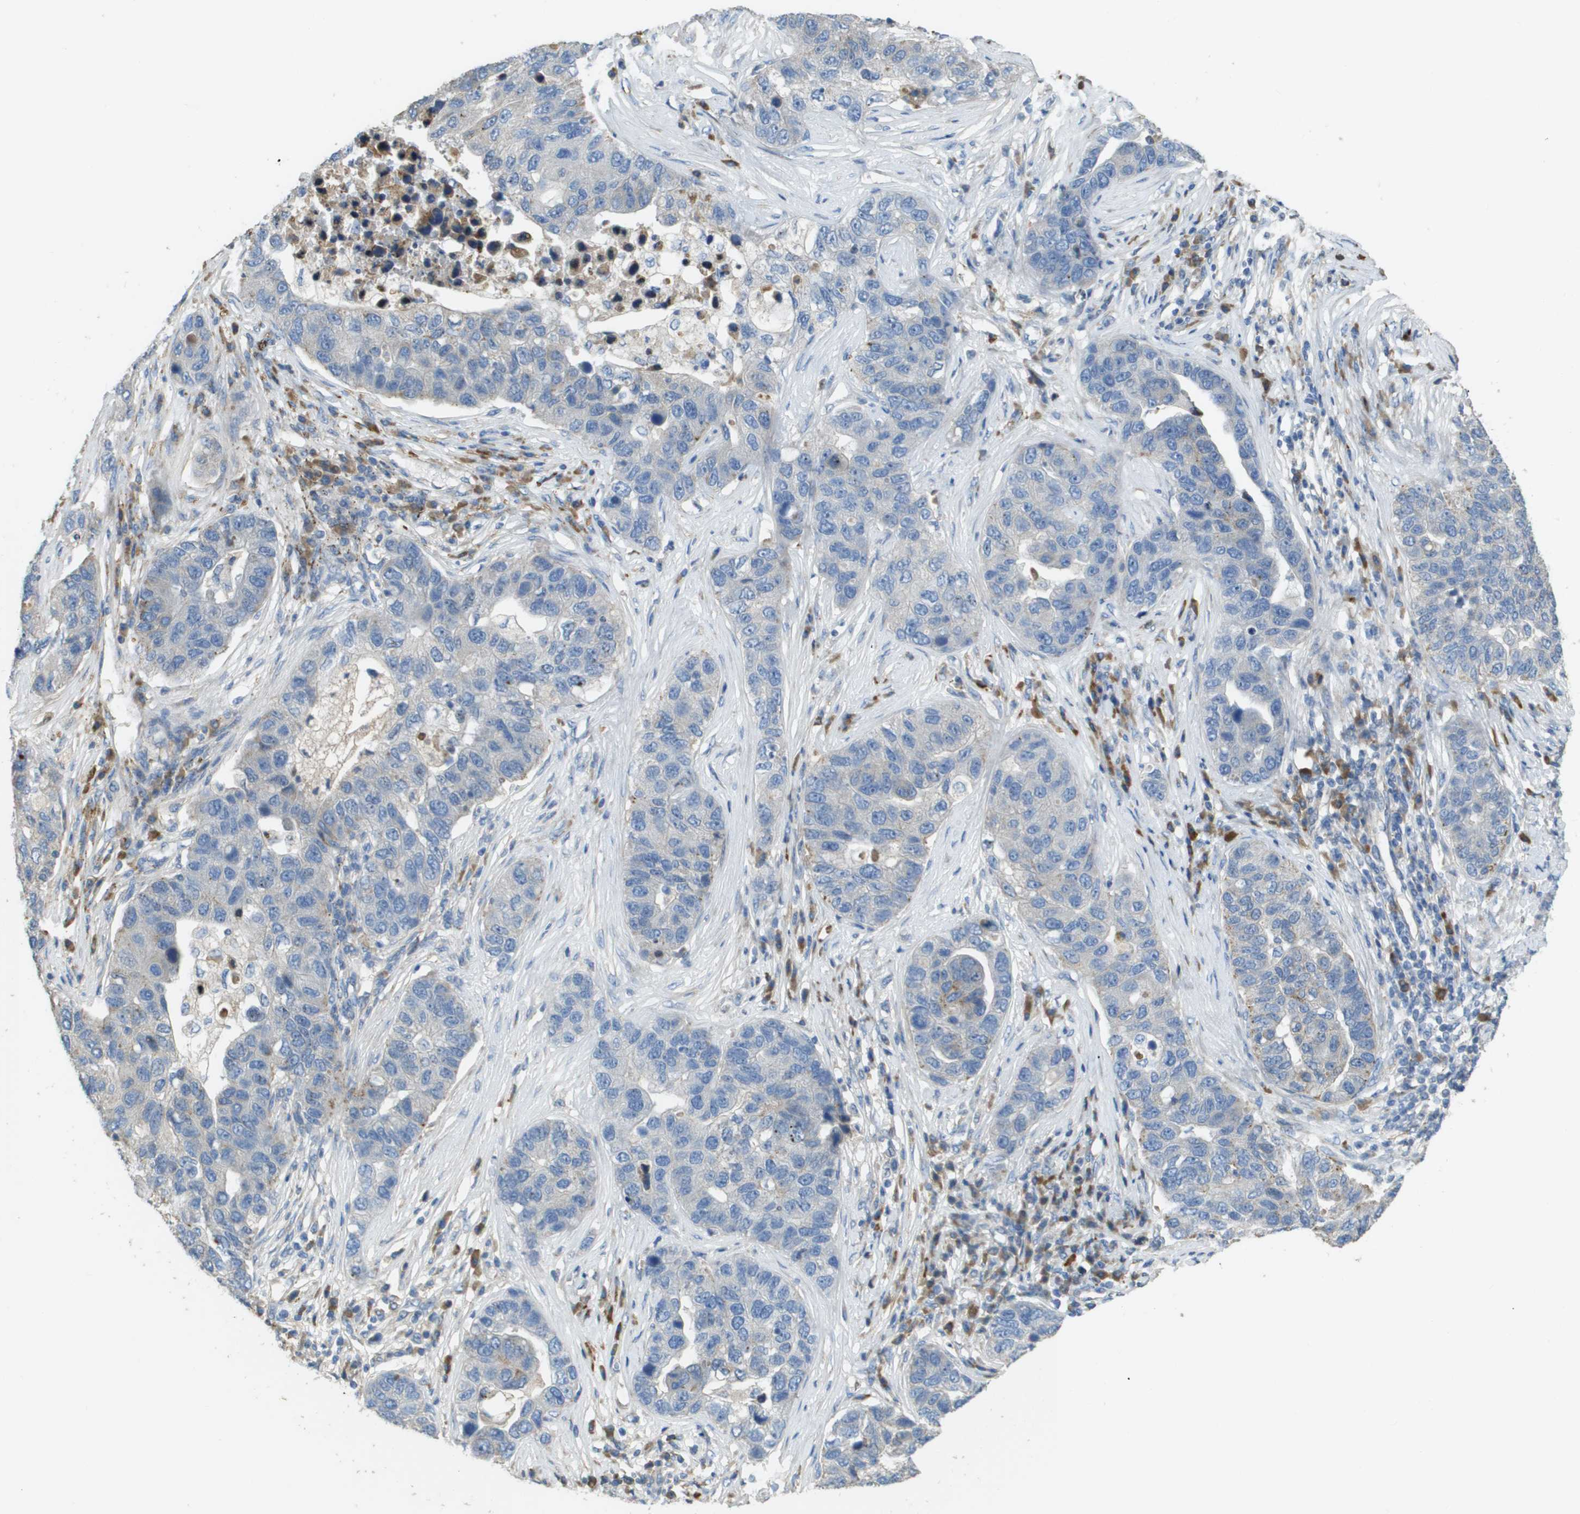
{"staining": {"intensity": "weak", "quantity": "<25%", "location": "cytoplasmic/membranous"}, "tissue": "pancreatic cancer", "cell_type": "Tumor cells", "image_type": "cancer", "snomed": [{"axis": "morphology", "description": "Adenocarcinoma, NOS"}, {"axis": "topography", "description": "Pancreas"}], "caption": "Pancreatic cancer stained for a protein using IHC displays no expression tumor cells.", "gene": "CASP10", "patient": {"sex": "female", "age": 61}}